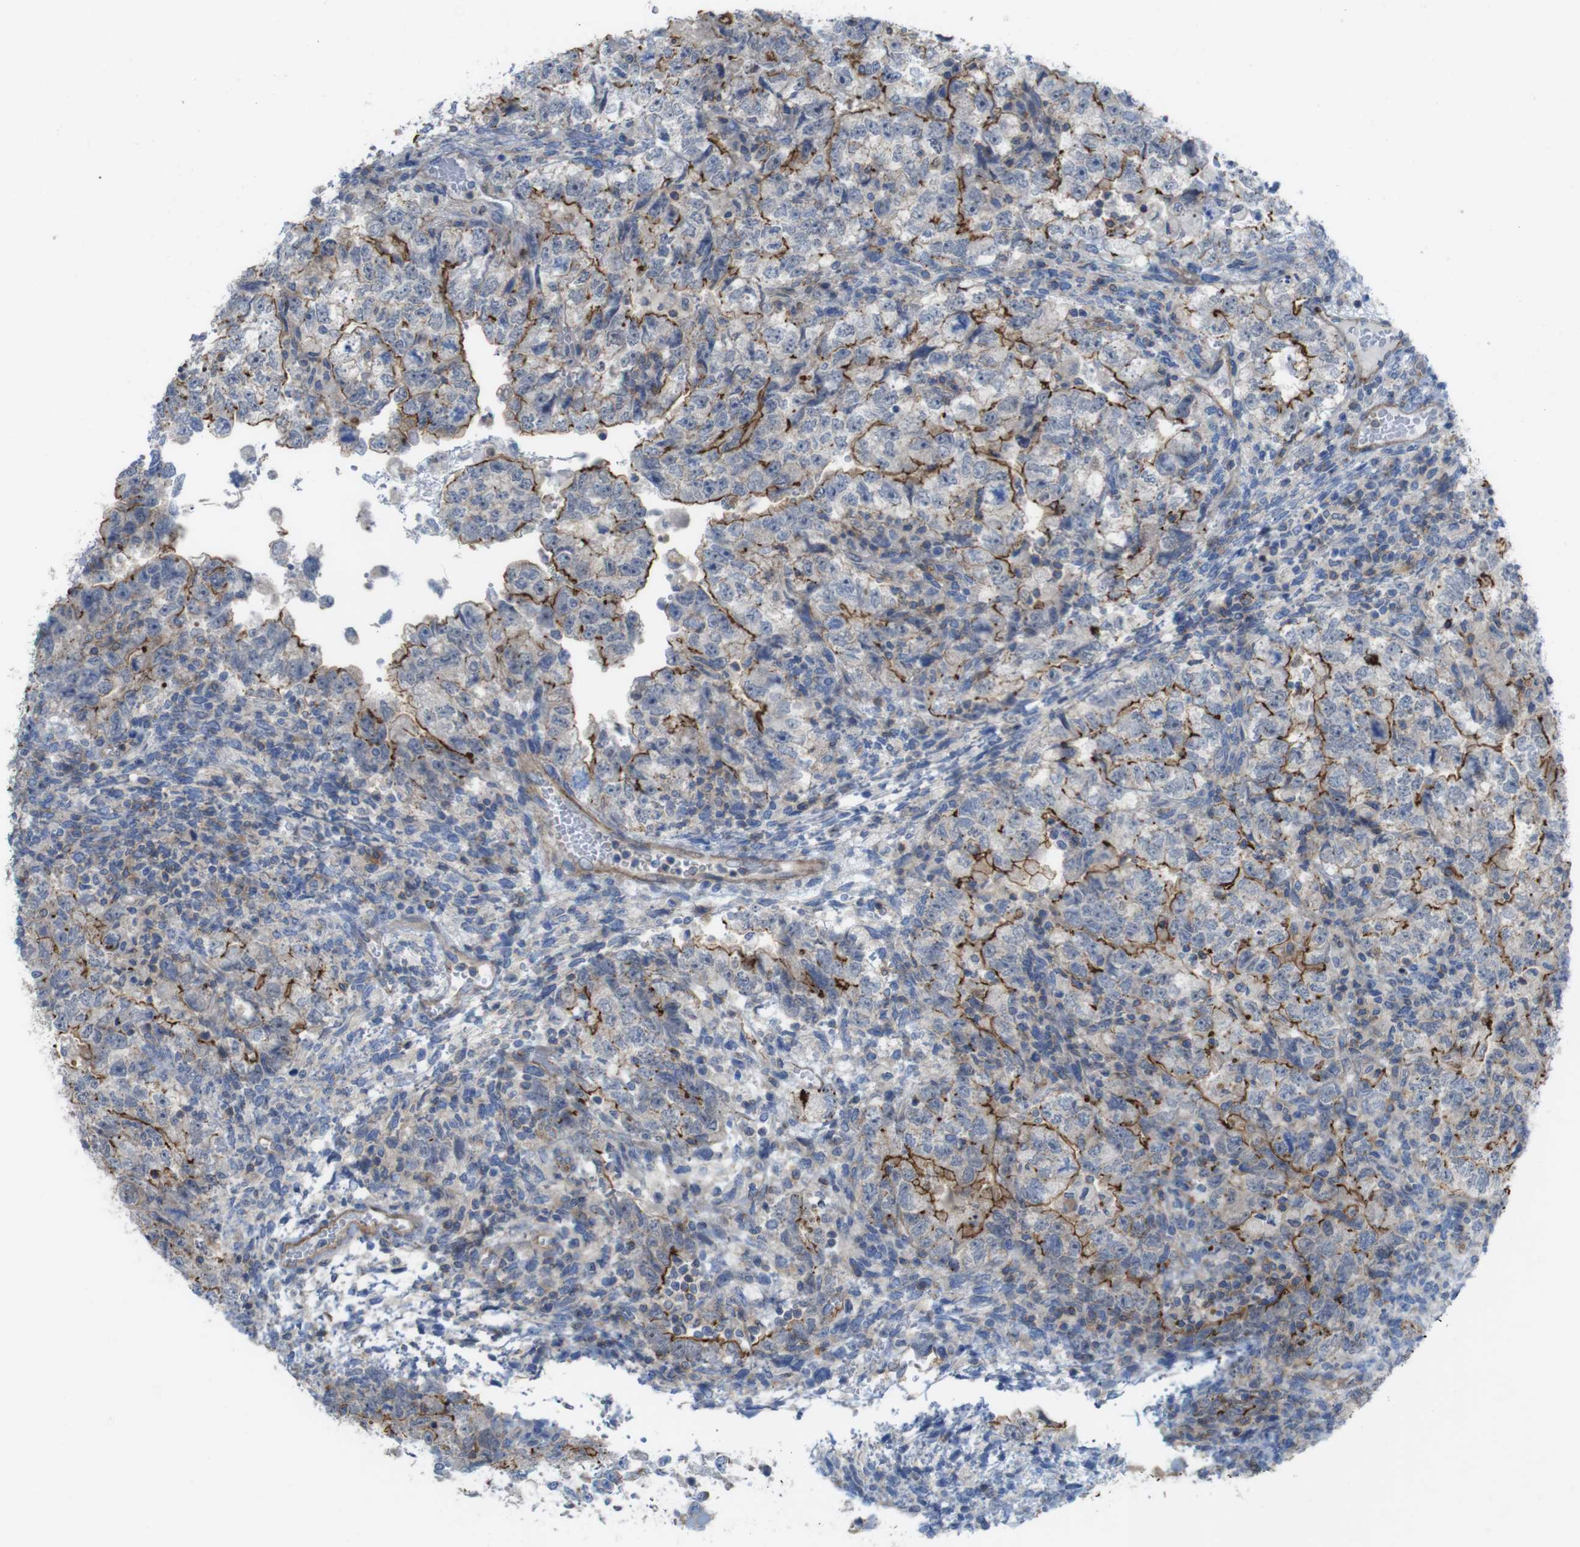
{"staining": {"intensity": "strong", "quantity": "<25%", "location": "cytoplasmic/membranous"}, "tissue": "testis cancer", "cell_type": "Tumor cells", "image_type": "cancer", "snomed": [{"axis": "morphology", "description": "Carcinoma, Embryonal, NOS"}, {"axis": "topography", "description": "Testis"}], "caption": "High-magnification brightfield microscopy of testis cancer (embryonal carcinoma) stained with DAB (3,3'-diaminobenzidine) (brown) and counterstained with hematoxylin (blue). tumor cells exhibit strong cytoplasmic/membranous staining is appreciated in approximately<25% of cells. The protein is stained brown, and the nuclei are stained in blue (DAB IHC with brightfield microscopy, high magnification).", "gene": "PREX2", "patient": {"sex": "male", "age": 36}}